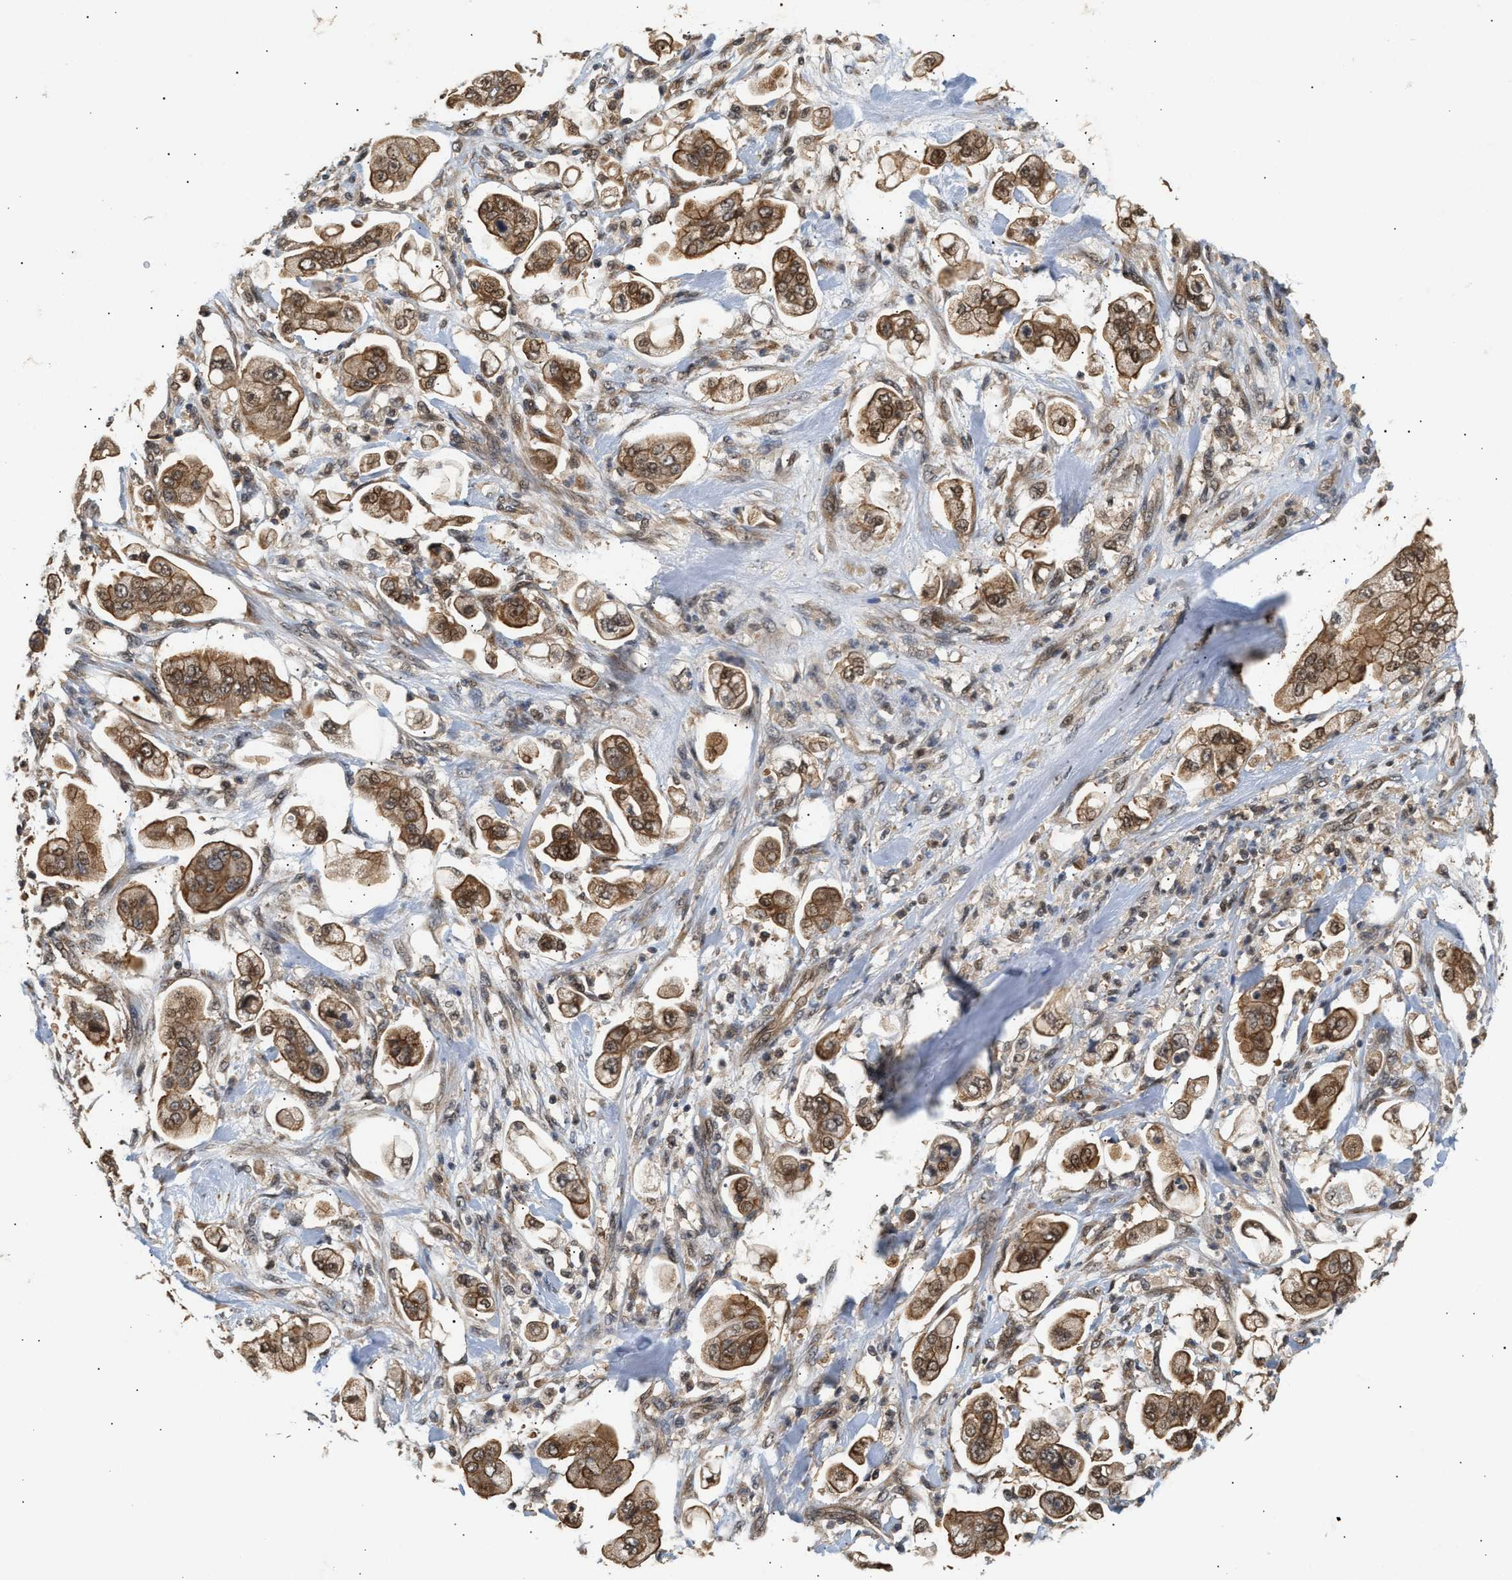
{"staining": {"intensity": "moderate", "quantity": ">75%", "location": "cytoplasmic/membranous,nuclear"}, "tissue": "stomach cancer", "cell_type": "Tumor cells", "image_type": "cancer", "snomed": [{"axis": "morphology", "description": "Adenocarcinoma, NOS"}, {"axis": "topography", "description": "Stomach"}], "caption": "About >75% of tumor cells in human stomach cancer (adenocarcinoma) show moderate cytoplasmic/membranous and nuclear protein expression as visualized by brown immunohistochemical staining.", "gene": "ABHD5", "patient": {"sex": "male", "age": 62}}